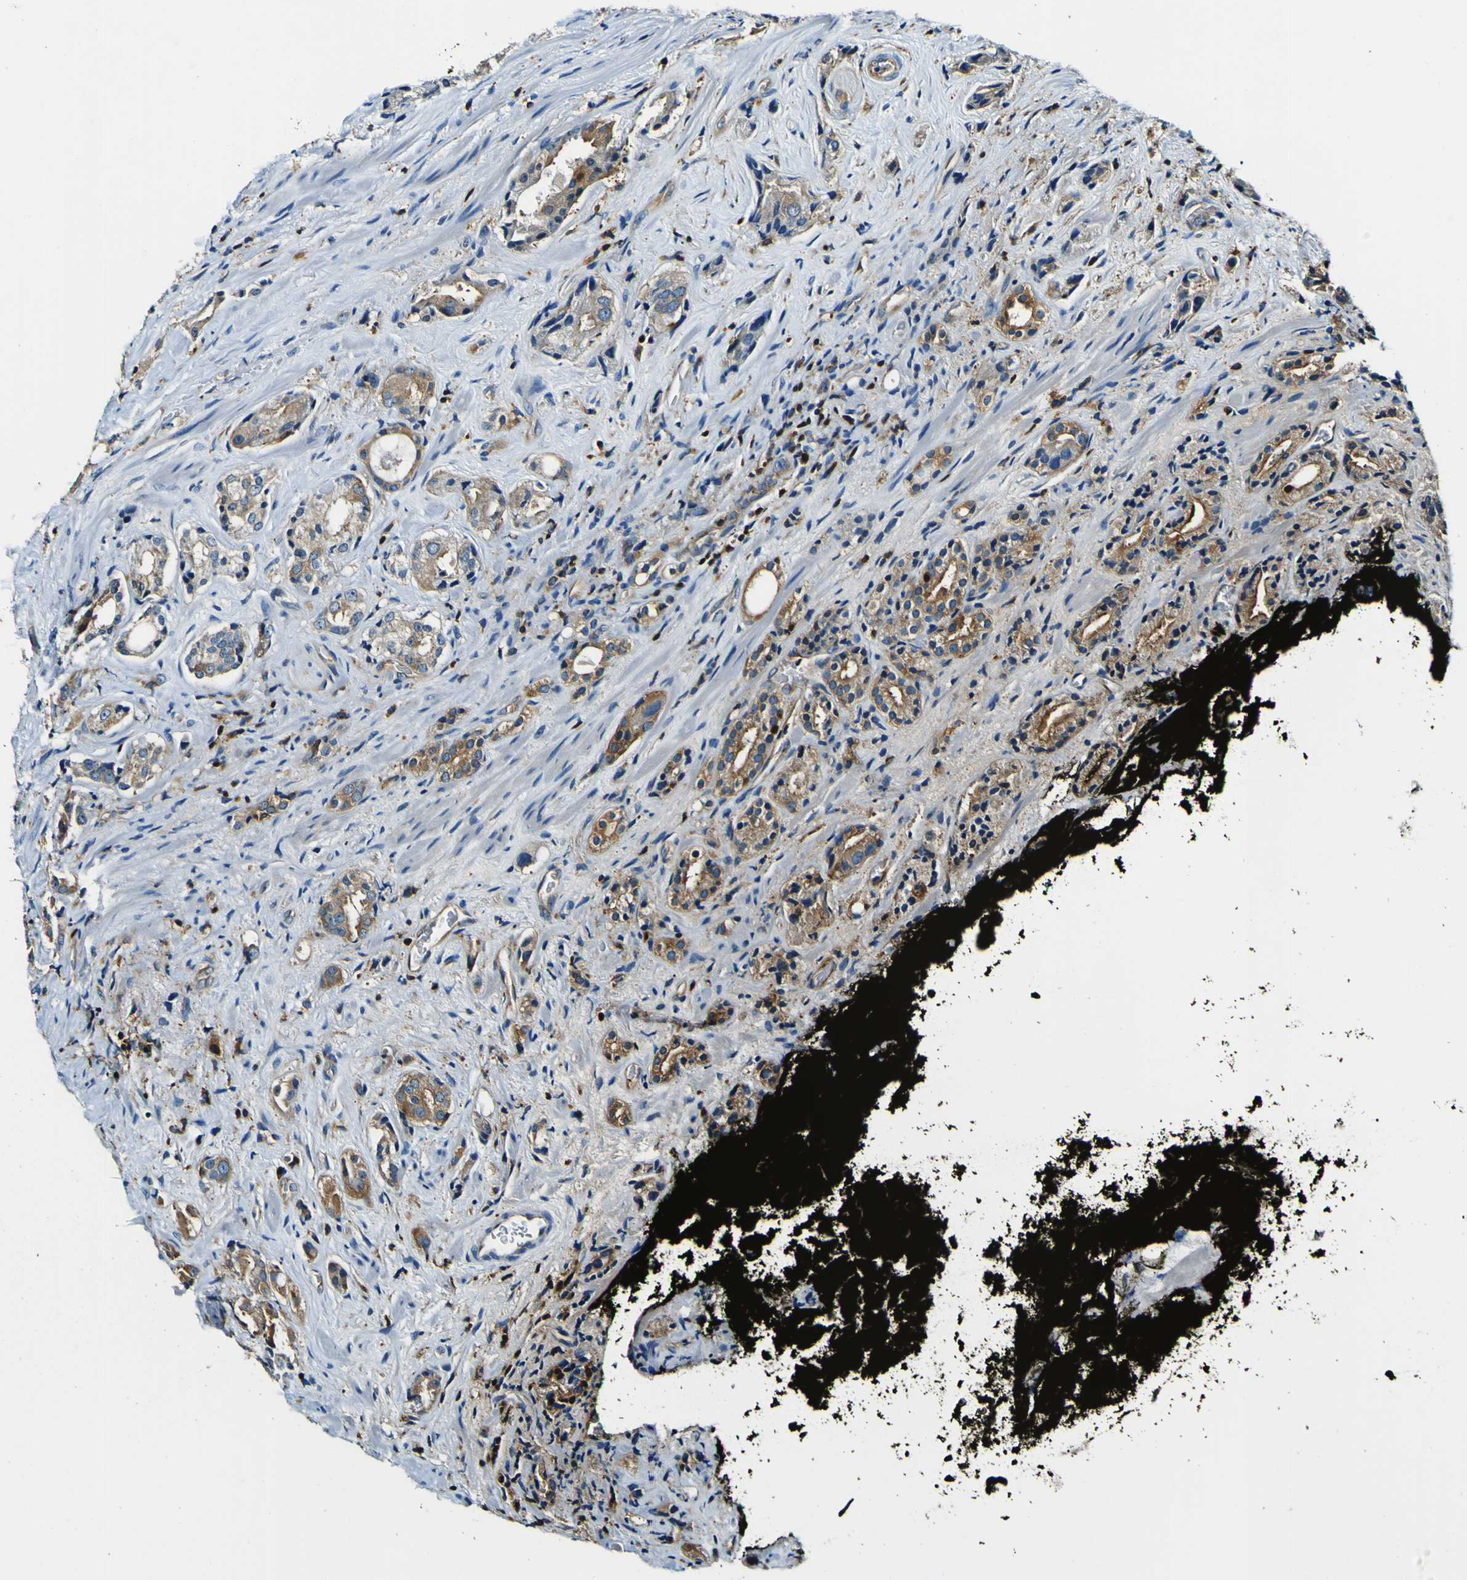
{"staining": {"intensity": "moderate", "quantity": ">75%", "location": "cytoplasmic/membranous"}, "tissue": "prostate cancer", "cell_type": "Tumor cells", "image_type": "cancer", "snomed": [{"axis": "morphology", "description": "Adenocarcinoma, High grade"}, {"axis": "topography", "description": "Prostate"}], "caption": "Prostate cancer (high-grade adenocarcinoma) stained with a brown dye reveals moderate cytoplasmic/membranous positive expression in approximately >75% of tumor cells.", "gene": "RHOT2", "patient": {"sex": "male", "age": 71}}